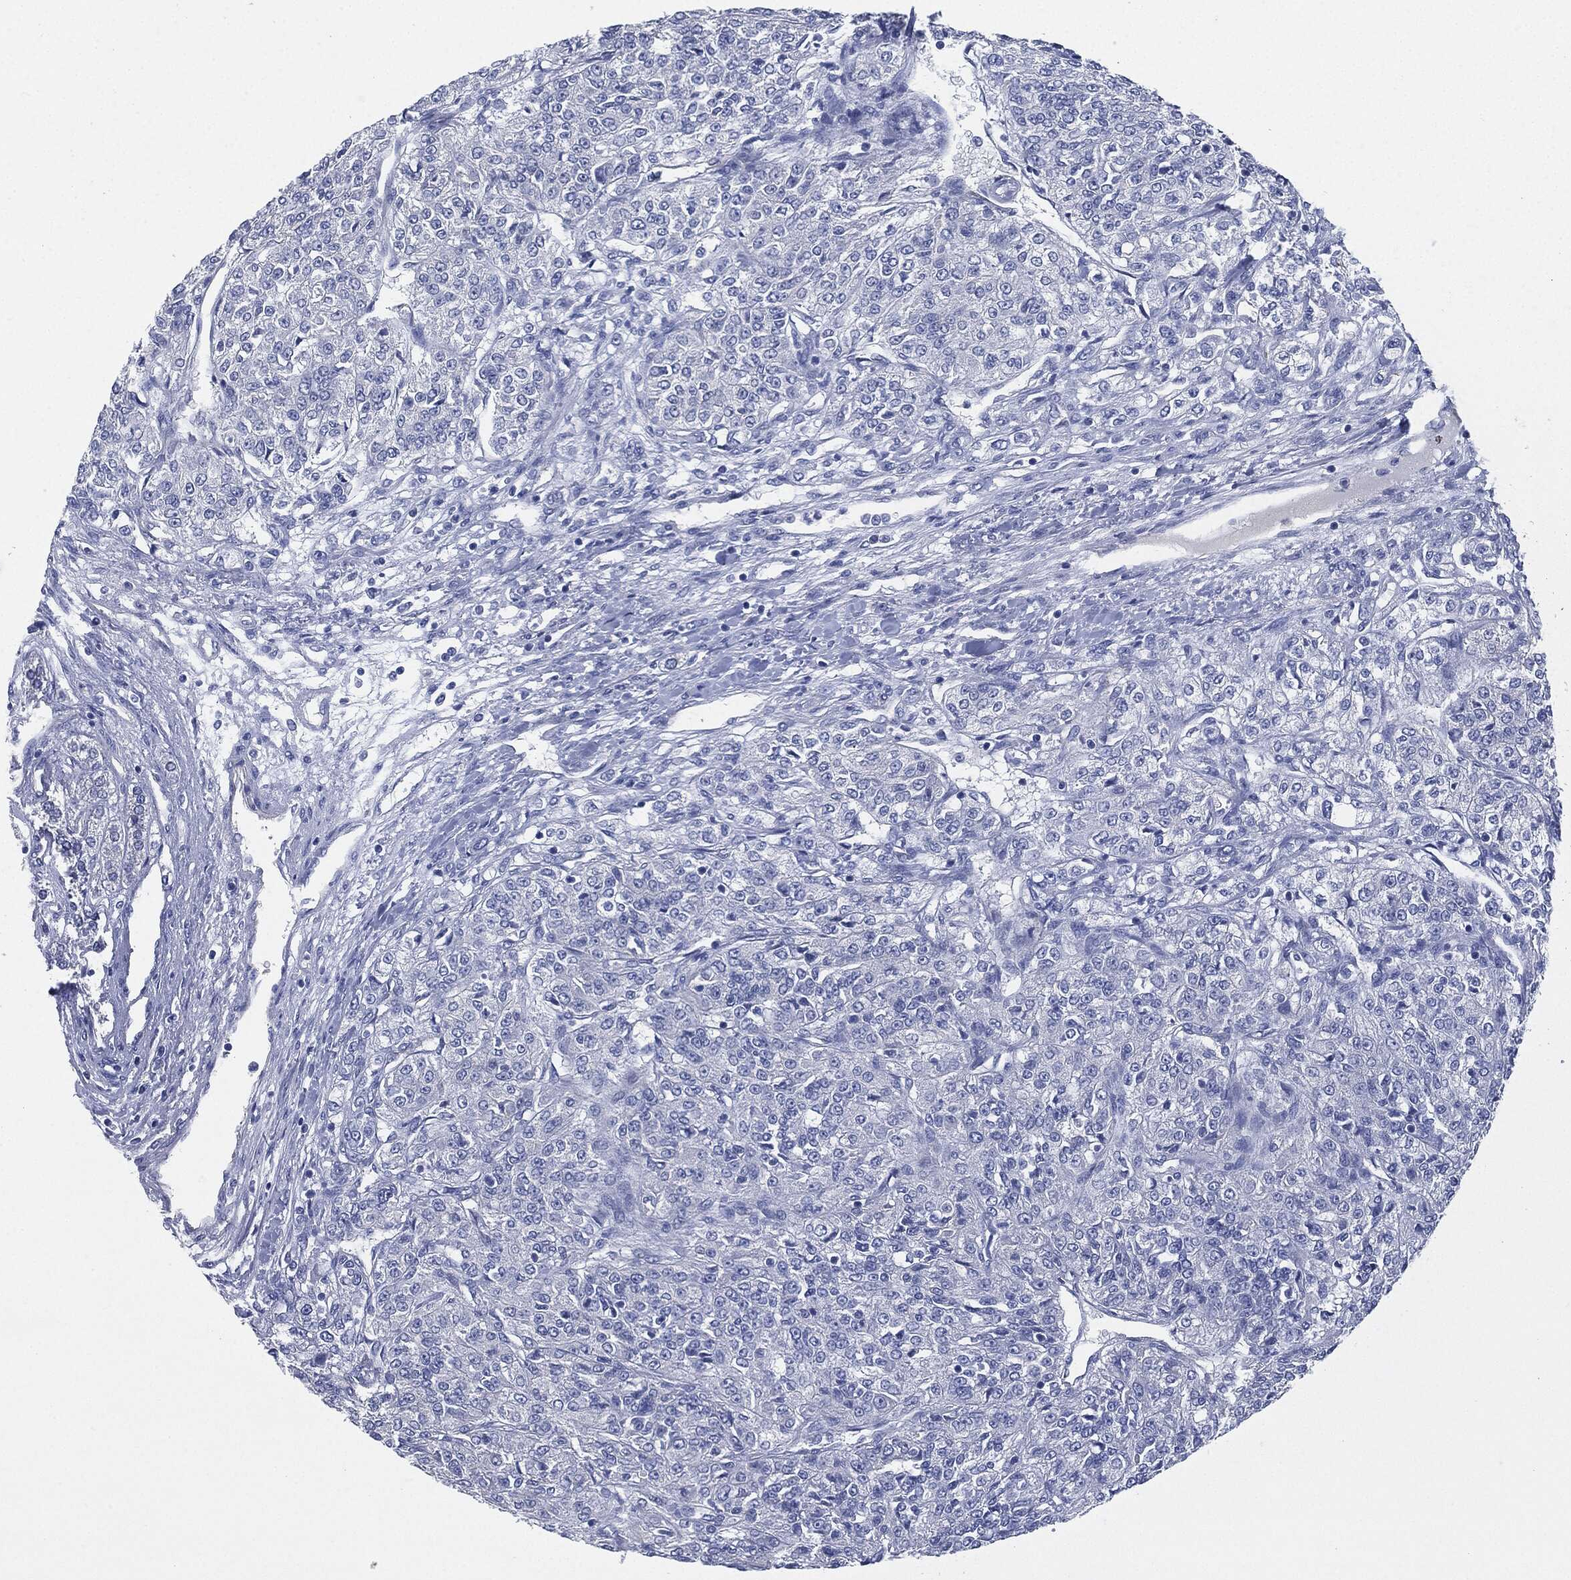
{"staining": {"intensity": "negative", "quantity": "none", "location": "none"}, "tissue": "renal cancer", "cell_type": "Tumor cells", "image_type": "cancer", "snomed": [{"axis": "morphology", "description": "Adenocarcinoma, NOS"}, {"axis": "topography", "description": "Kidney"}], "caption": "Histopathology image shows no protein staining in tumor cells of adenocarcinoma (renal) tissue. (DAB immunohistochemistry with hematoxylin counter stain).", "gene": "SHROOM2", "patient": {"sex": "female", "age": 63}}